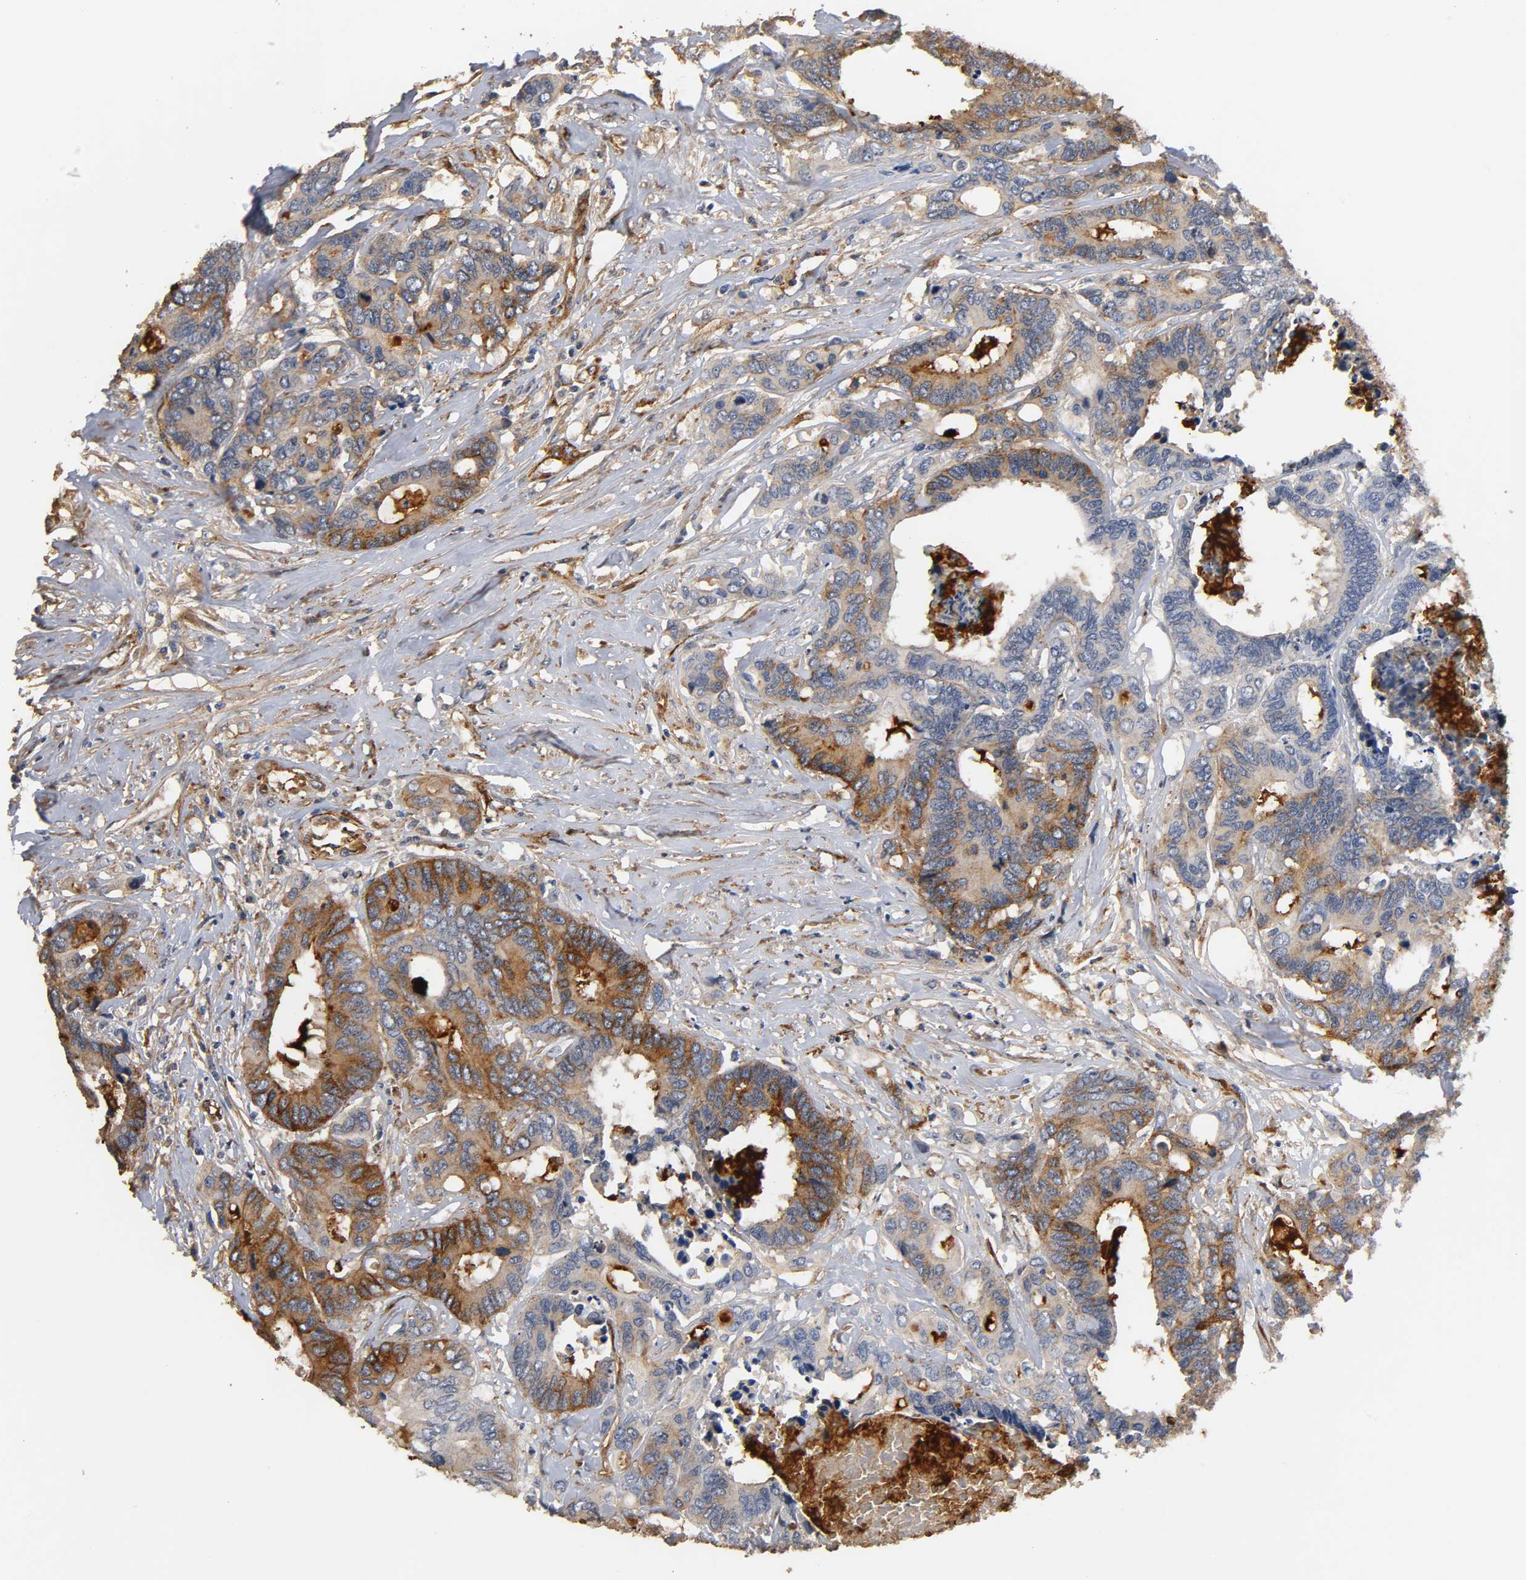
{"staining": {"intensity": "strong", "quantity": "25%-75%", "location": "cytoplasmic/membranous"}, "tissue": "colorectal cancer", "cell_type": "Tumor cells", "image_type": "cancer", "snomed": [{"axis": "morphology", "description": "Adenocarcinoma, NOS"}, {"axis": "topography", "description": "Rectum"}], "caption": "Immunohistochemistry of human colorectal cancer reveals high levels of strong cytoplasmic/membranous staining in about 25%-75% of tumor cells.", "gene": "IFITM3", "patient": {"sex": "male", "age": 55}}